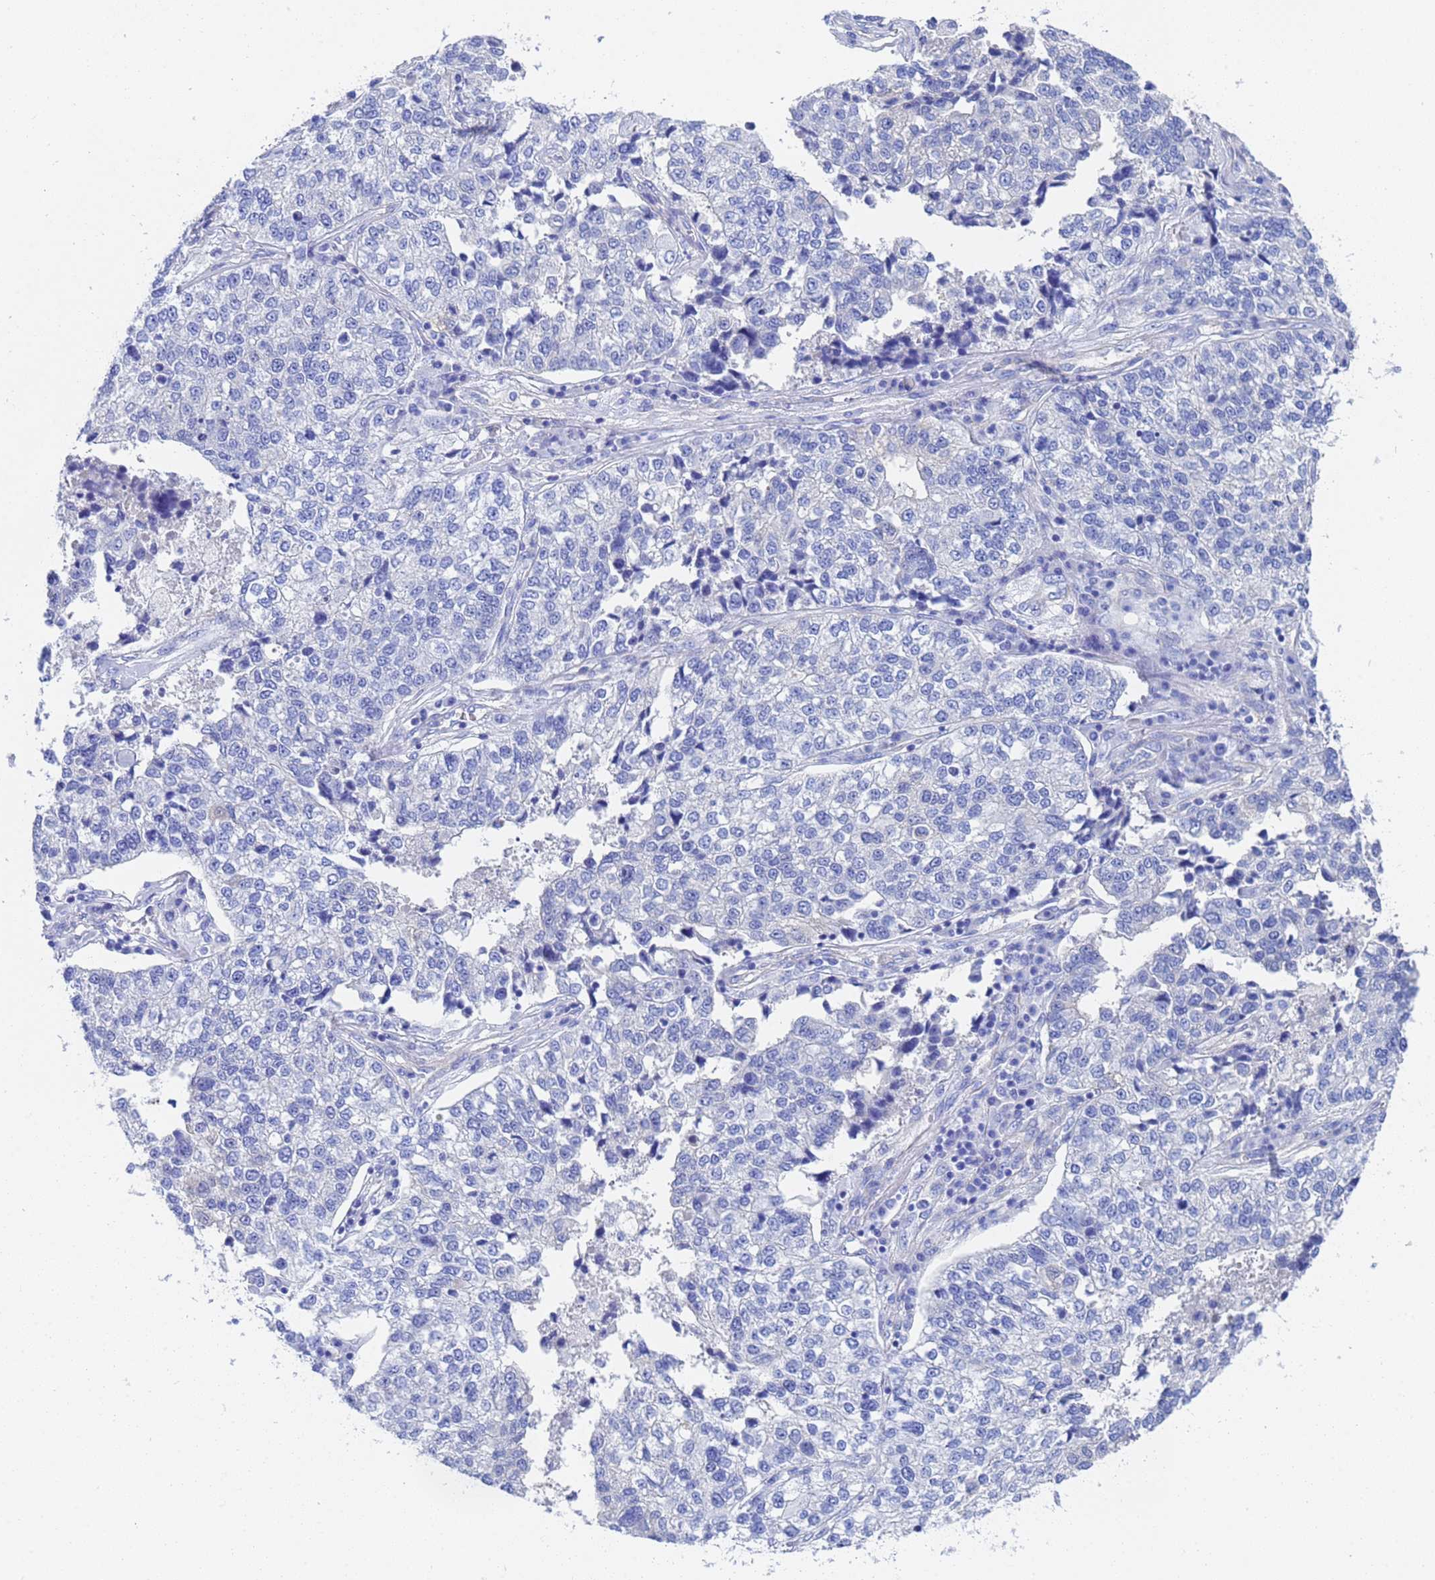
{"staining": {"intensity": "negative", "quantity": "none", "location": "none"}, "tissue": "lung cancer", "cell_type": "Tumor cells", "image_type": "cancer", "snomed": [{"axis": "morphology", "description": "Adenocarcinoma, NOS"}, {"axis": "topography", "description": "Lung"}], "caption": "The histopathology image demonstrates no significant staining in tumor cells of lung cancer.", "gene": "CST4", "patient": {"sex": "male", "age": 49}}